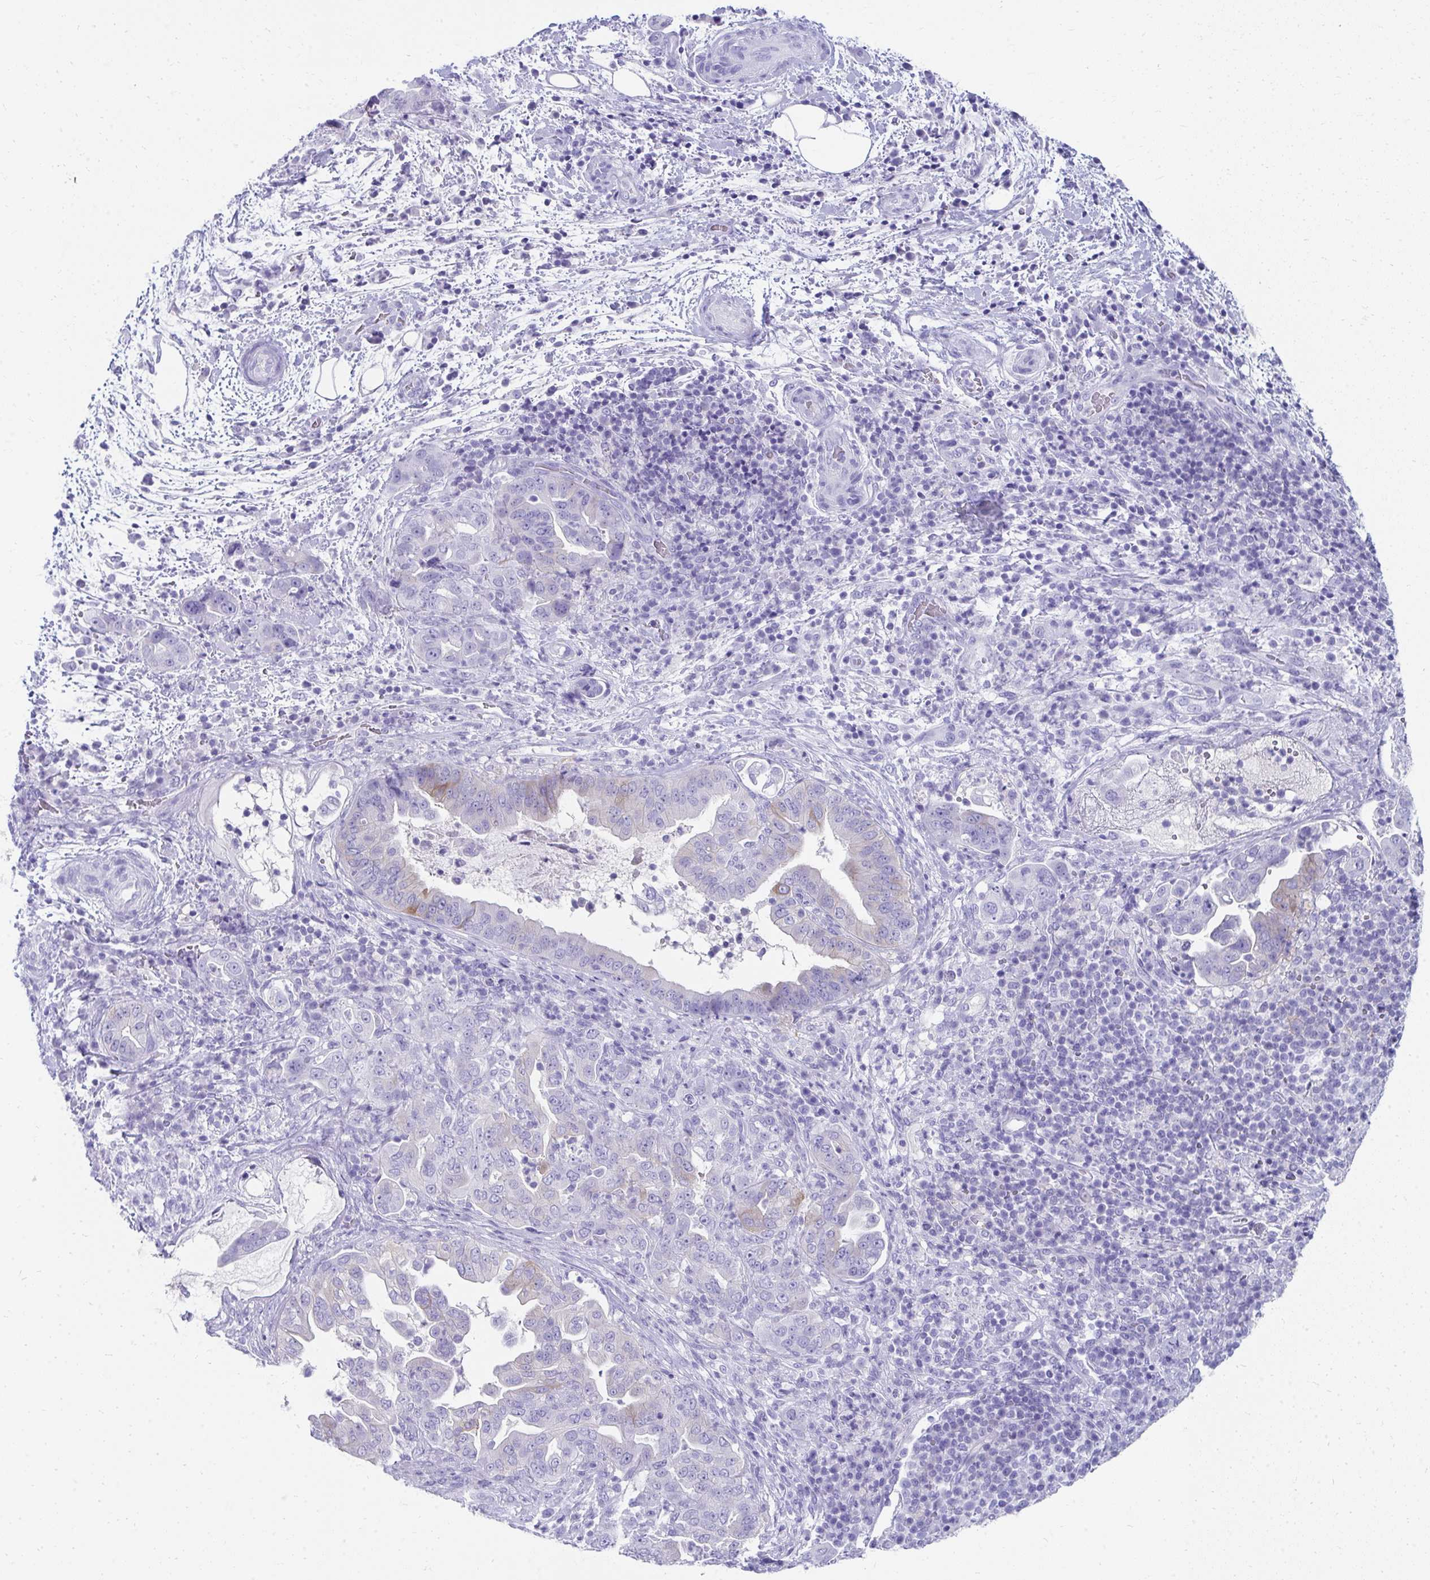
{"staining": {"intensity": "weak", "quantity": "<25%", "location": "cytoplasmic/membranous"}, "tissue": "pancreatic cancer", "cell_type": "Tumor cells", "image_type": "cancer", "snomed": [{"axis": "morphology", "description": "Normal tissue, NOS"}, {"axis": "morphology", "description": "Adenocarcinoma, NOS"}, {"axis": "topography", "description": "Lymph node"}, {"axis": "topography", "description": "Pancreas"}], "caption": "This is an immunohistochemistry (IHC) photomicrograph of human adenocarcinoma (pancreatic). There is no expression in tumor cells.", "gene": "SEC14L3", "patient": {"sex": "female", "age": 67}}